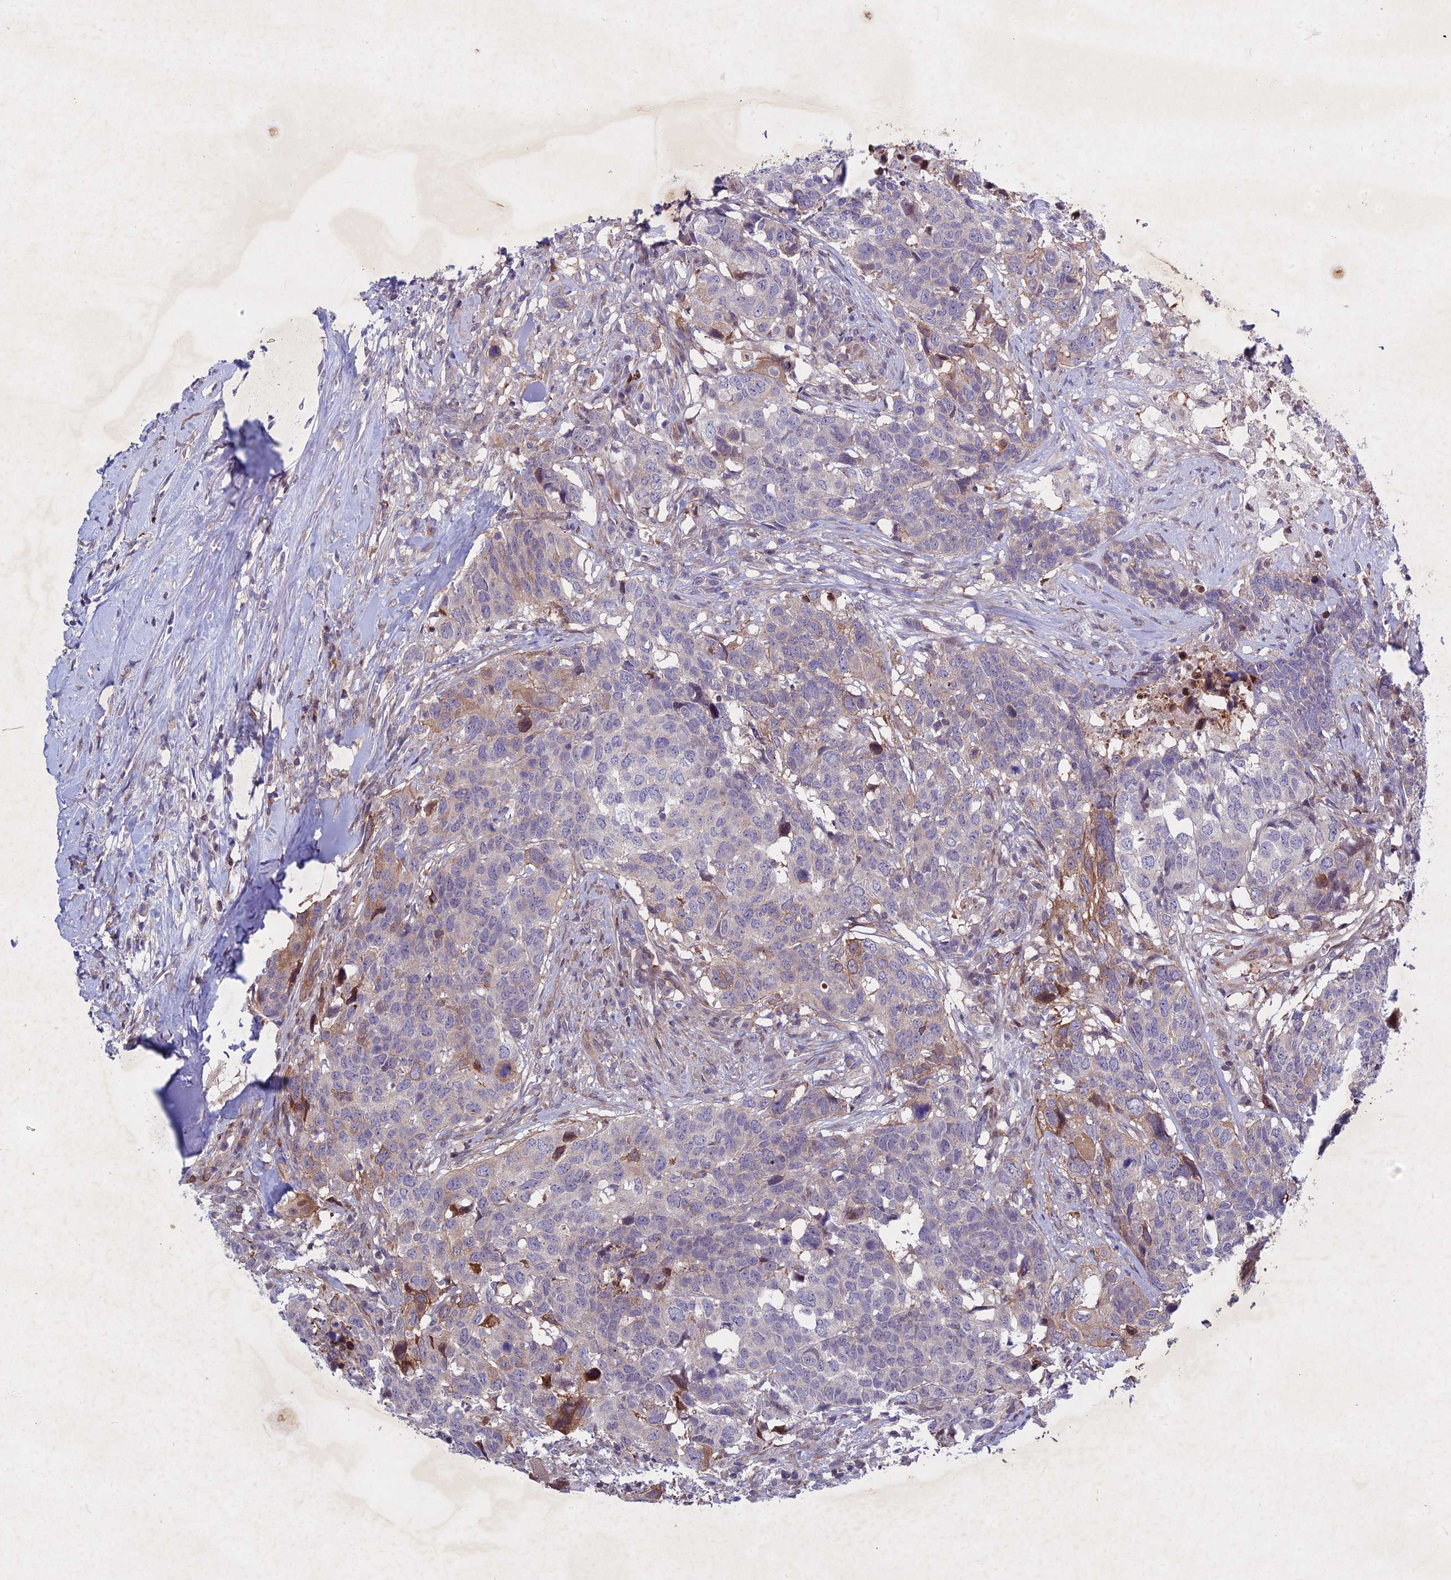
{"staining": {"intensity": "weak", "quantity": "<25%", "location": "cytoplasmic/membranous"}, "tissue": "head and neck cancer", "cell_type": "Tumor cells", "image_type": "cancer", "snomed": [{"axis": "morphology", "description": "Squamous cell carcinoma, NOS"}, {"axis": "topography", "description": "Head-Neck"}], "caption": "Immunohistochemistry (IHC) image of human head and neck cancer (squamous cell carcinoma) stained for a protein (brown), which exhibits no expression in tumor cells.", "gene": "PTHLH", "patient": {"sex": "male", "age": 66}}